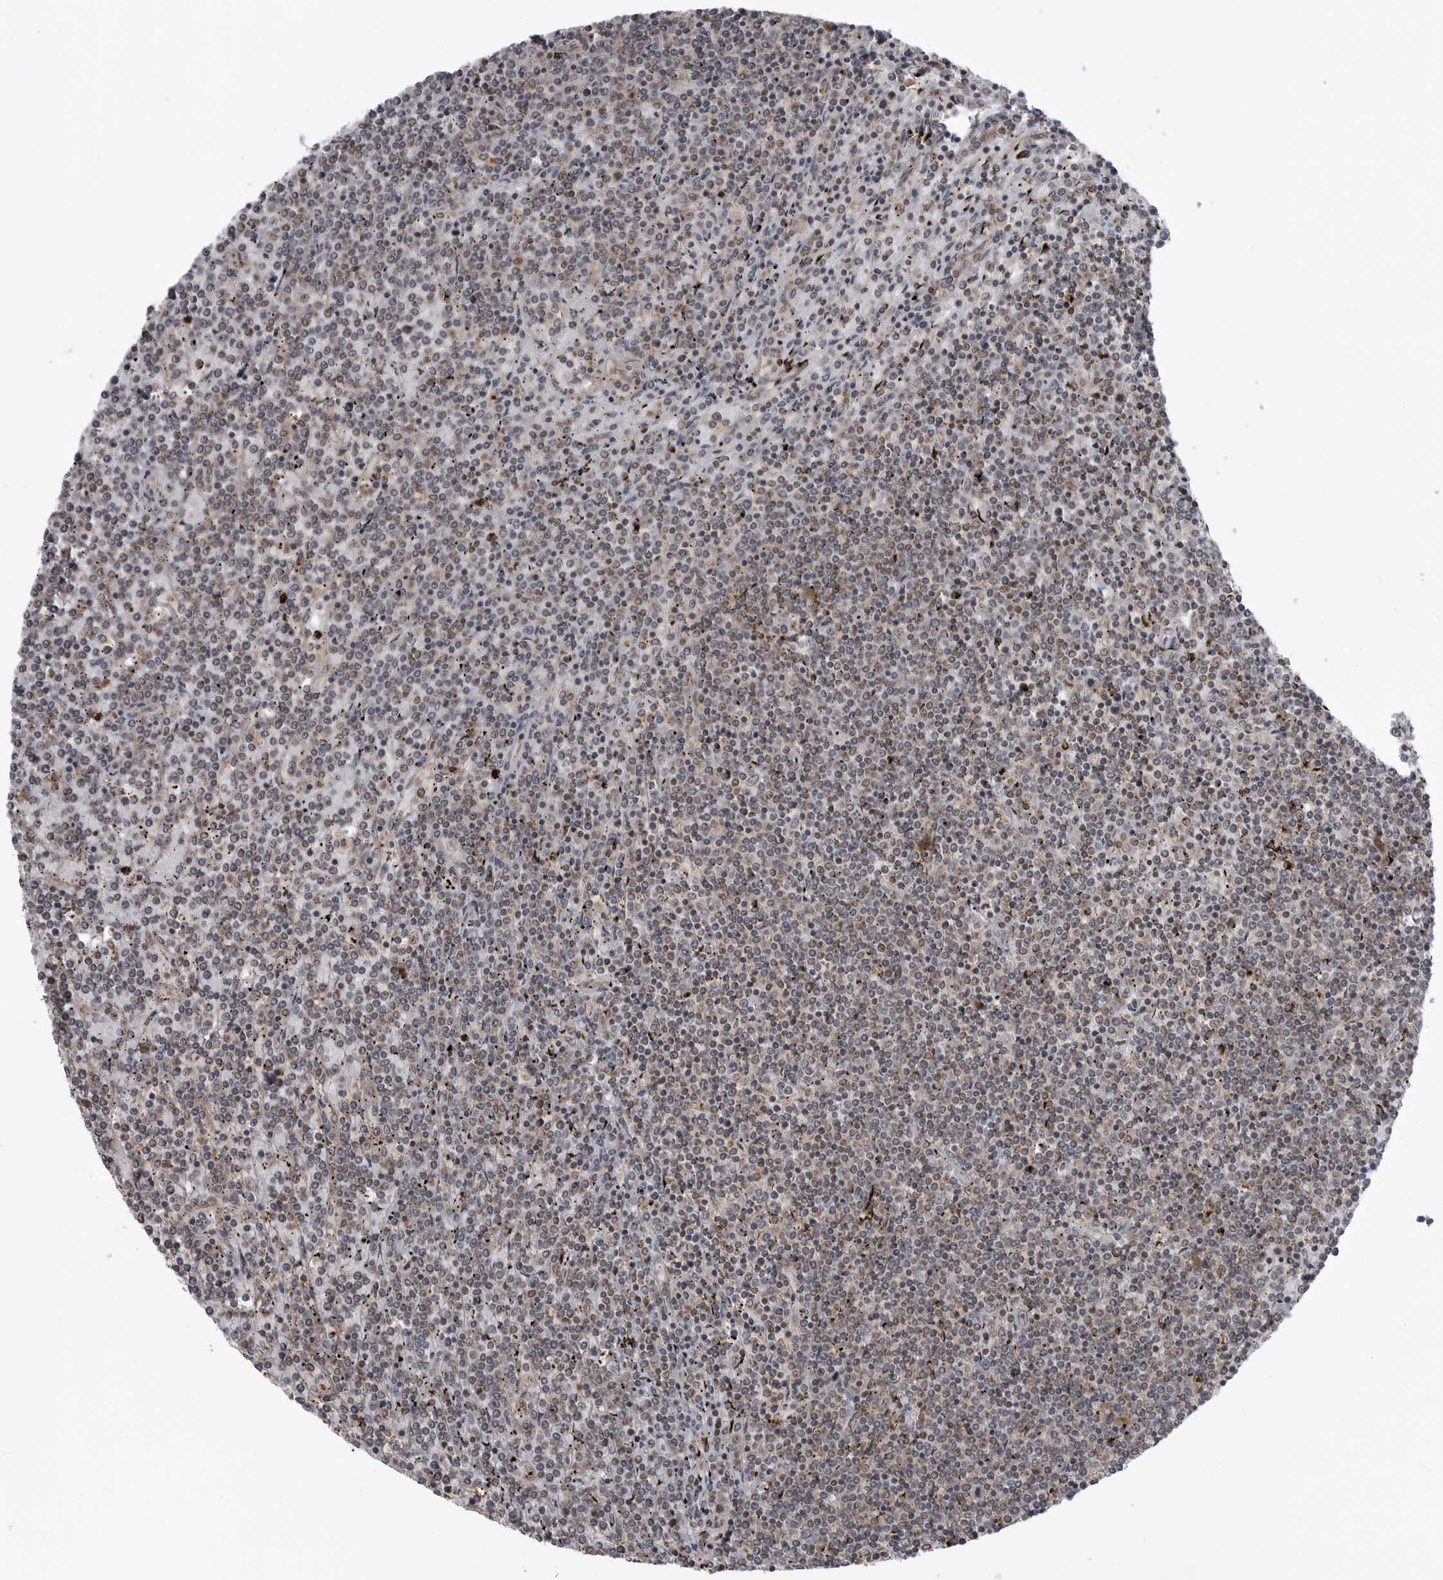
{"staining": {"intensity": "negative", "quantity": "none", "location": "none"}, "tissue": "lymphoma", "cell_type": "Tumor cells", "image_type": "cancer", "snomed": [{"axis": "morphology", "description": "Malignant lymphoma, non-Hodgkin's type, Low grade"}, {"axis": "topography", "description": "Spleen"}], "caption": "IHC image of human malignant lymphoma, non-Hodgkin's type (low-grade) stained for a protein (brown), which reveals no positivity in tumor cells.", "gene": "FAAP100", "patient": {"sex": "female", "age": 19}}